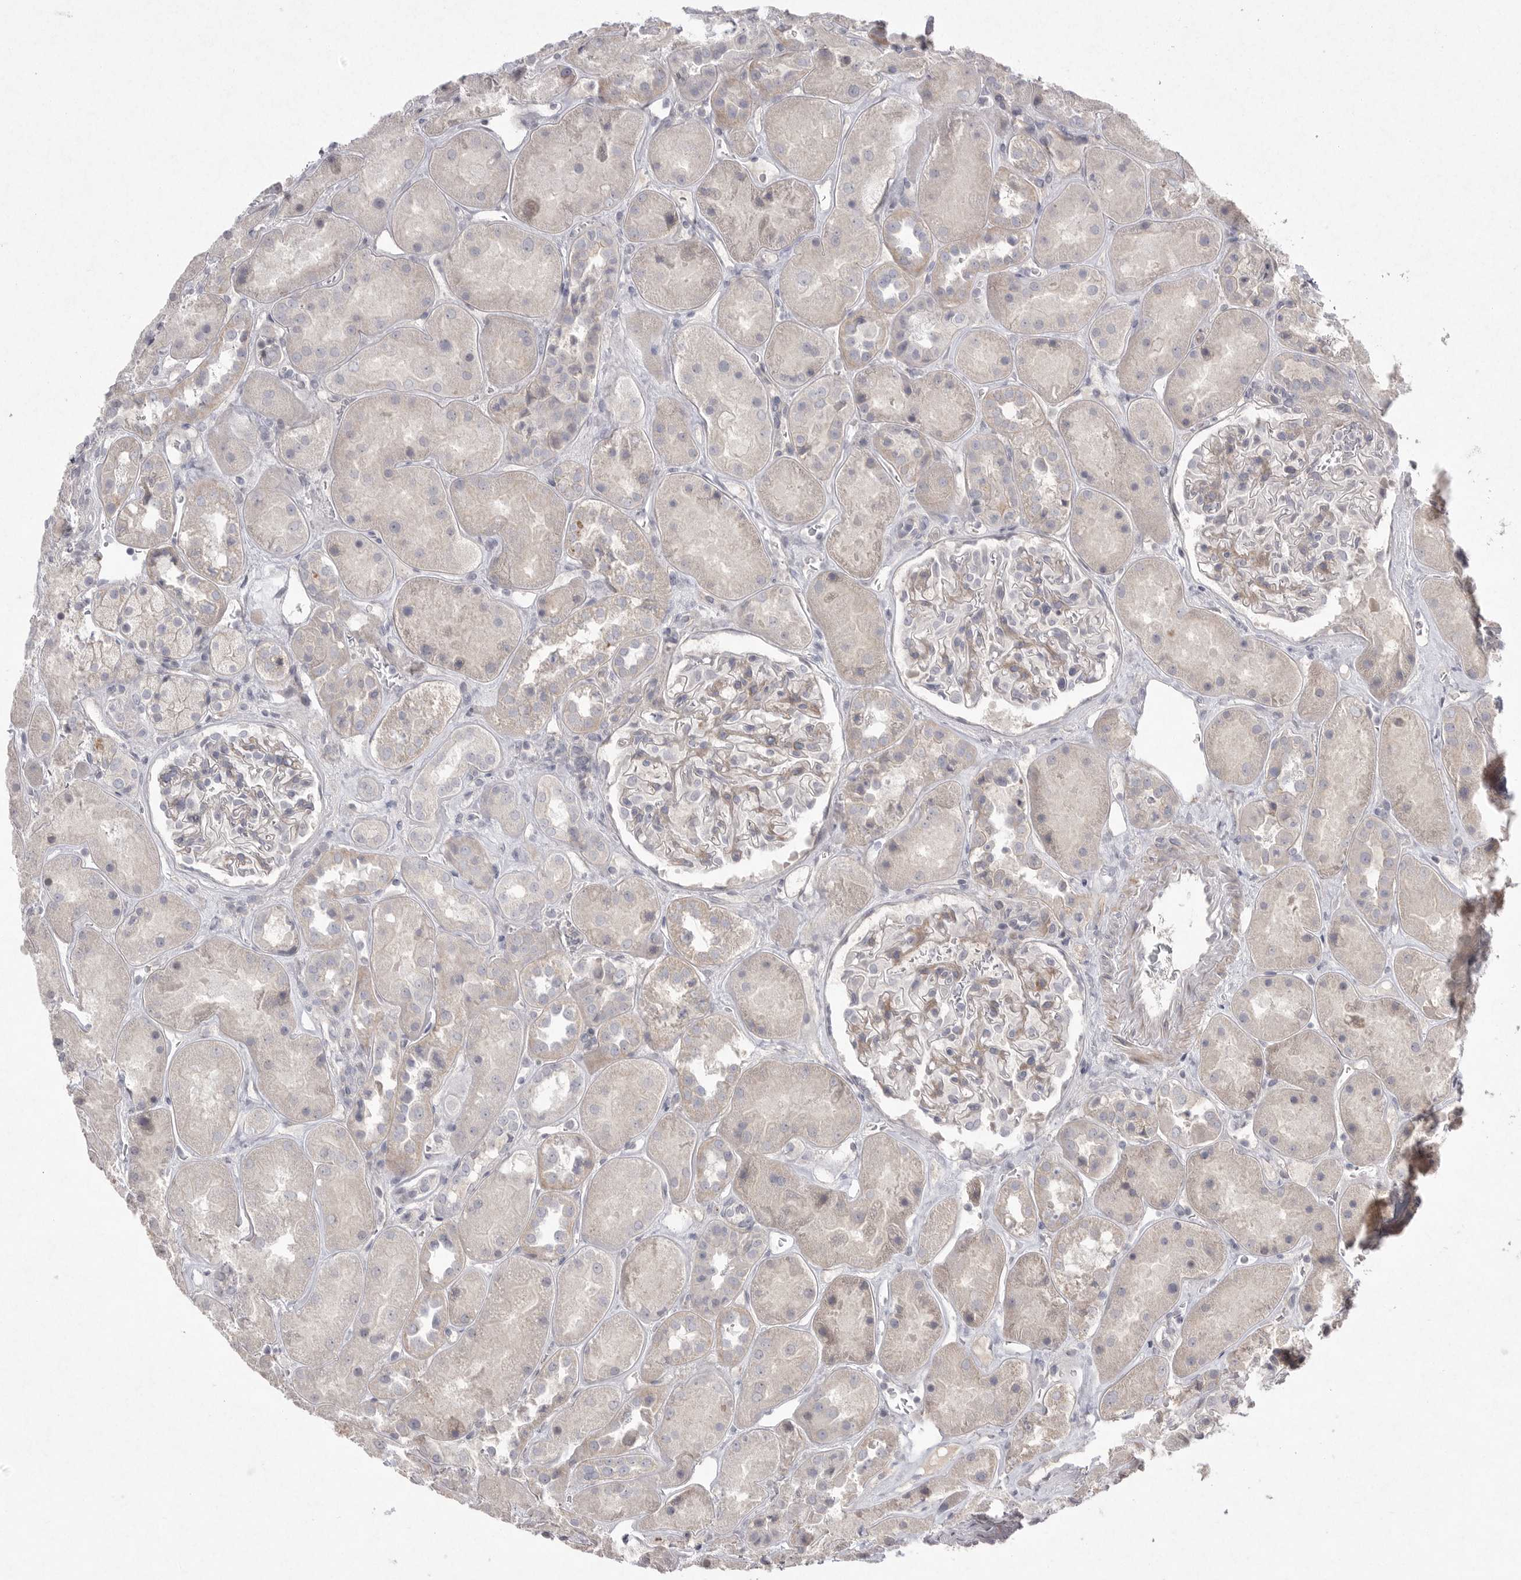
{"staining": {"intensity": "weak", "quantity": "<25%", "location": "cytoplasmic/membranous"}, "tissue": "kidney", "cell_type": "Cells in glomeruli", "image_type": "normal", "snomed": [{"axis": "morphology", "description": "Normal tissue, NOS"}, {"axis": "topography", "description": "Kidney"}], "caption": "This is an immunohistochemistry histopathology image of unremarkable kidney. There is no positivity in cells in glomeruli.", "gene": "VANGL2", "patient": {"sex": "male", "age": 70}}